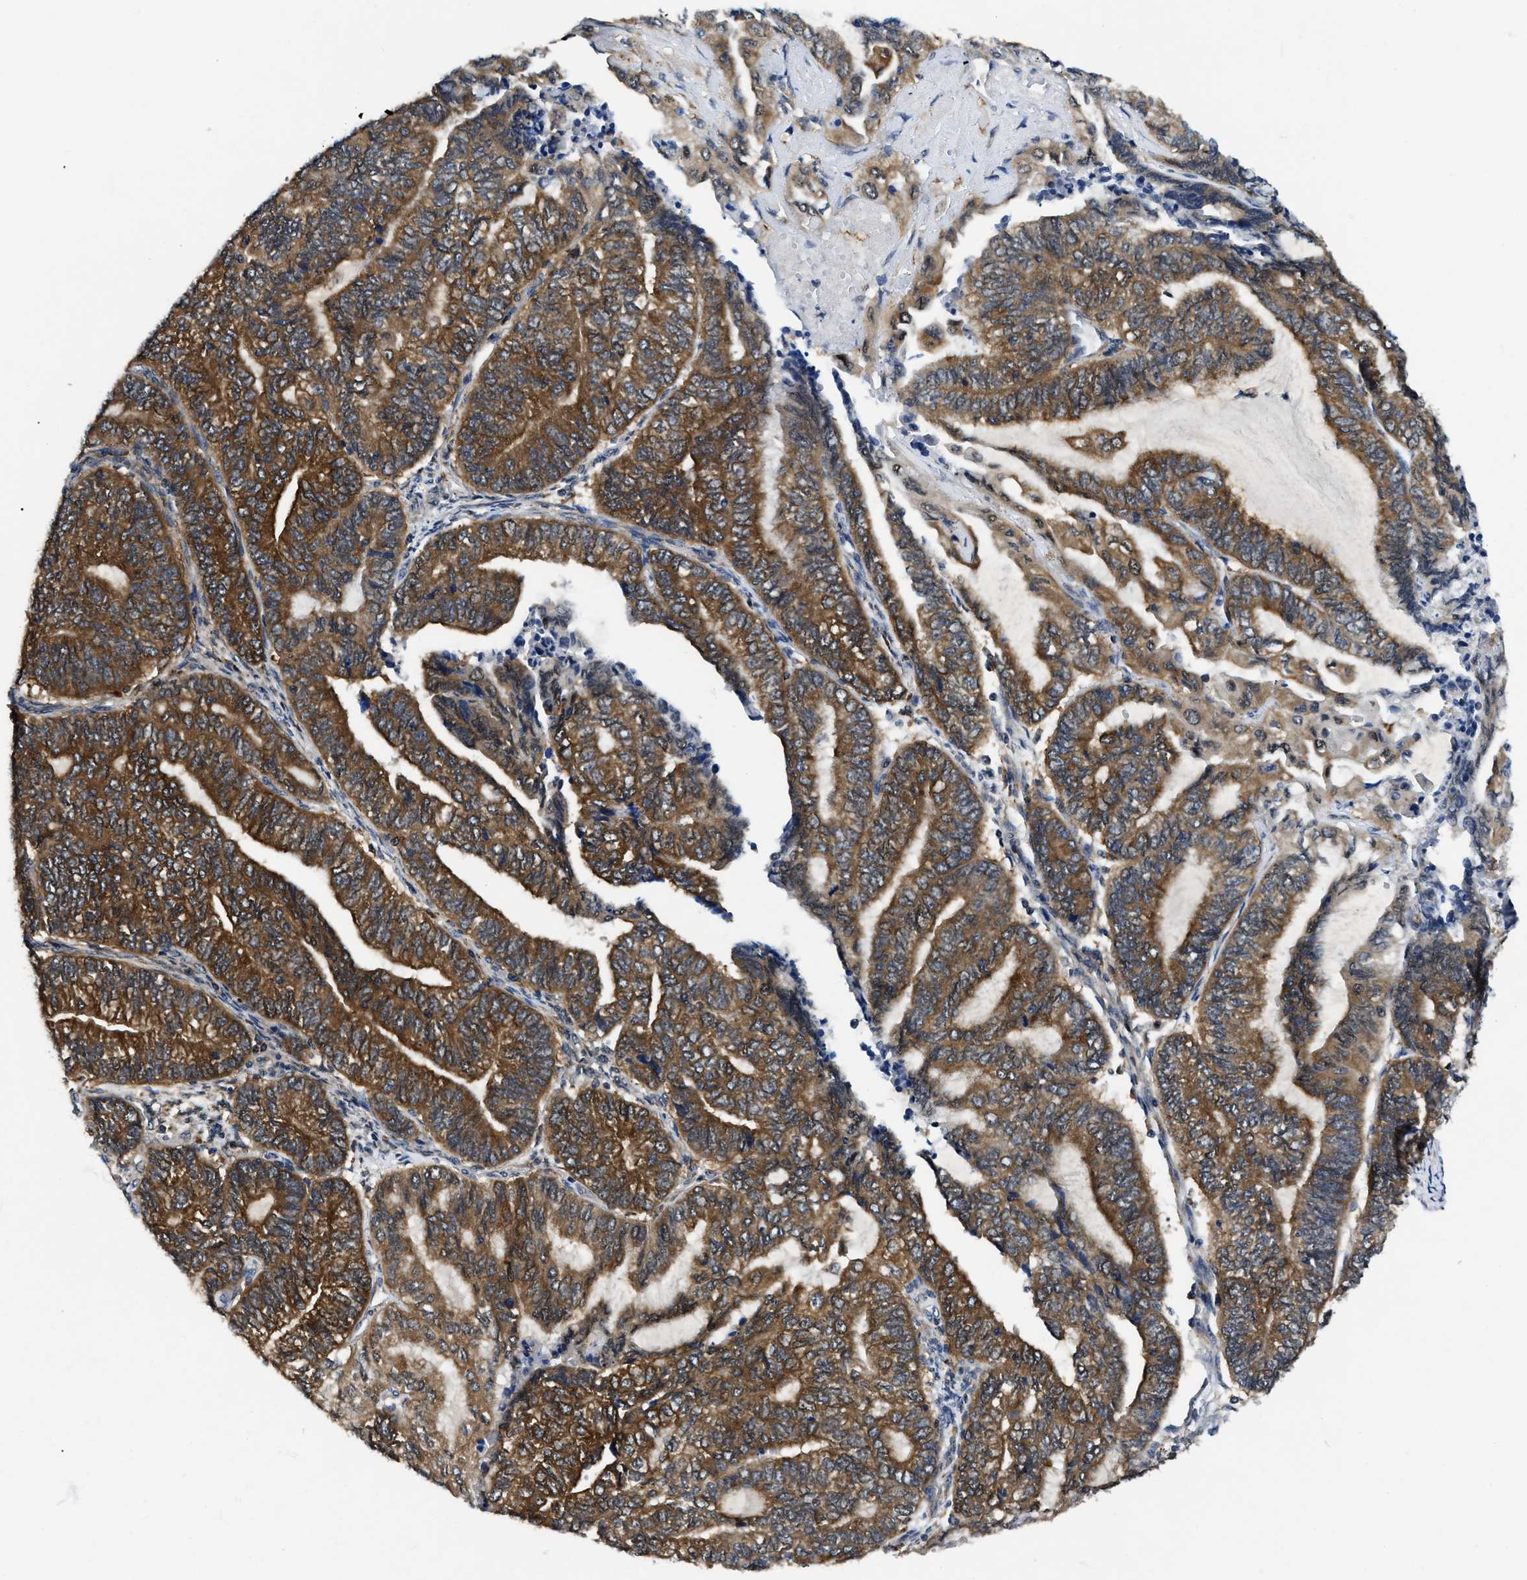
{"staining": {"intensity": "strong", "quantity": "25%-75%", "location": "cytoplasmic/membranous"}, "tissue": "endometrial cancer", "cell_type": "Tumor cells", "image_type": "cancer", "snomed": [{"axis": "morphology", "description": "Adenocarcinoma, NOS"}, {"axis": "topography", "description": "Uterus"}, {"axis": "topography", "description": "Endometrium"}], "caption": "Immunohistochemistry (DAB (3,3'-diaminobenzidine)) staining of human endometrial cancer reveals strong cytoplasmic/membranous protein positivity in about 25%-75% of tumor cells. (IHC, brightfield microscopy, high magnification).", "gene": "GET4", "patient": {"sex": "female", "age": 70}}